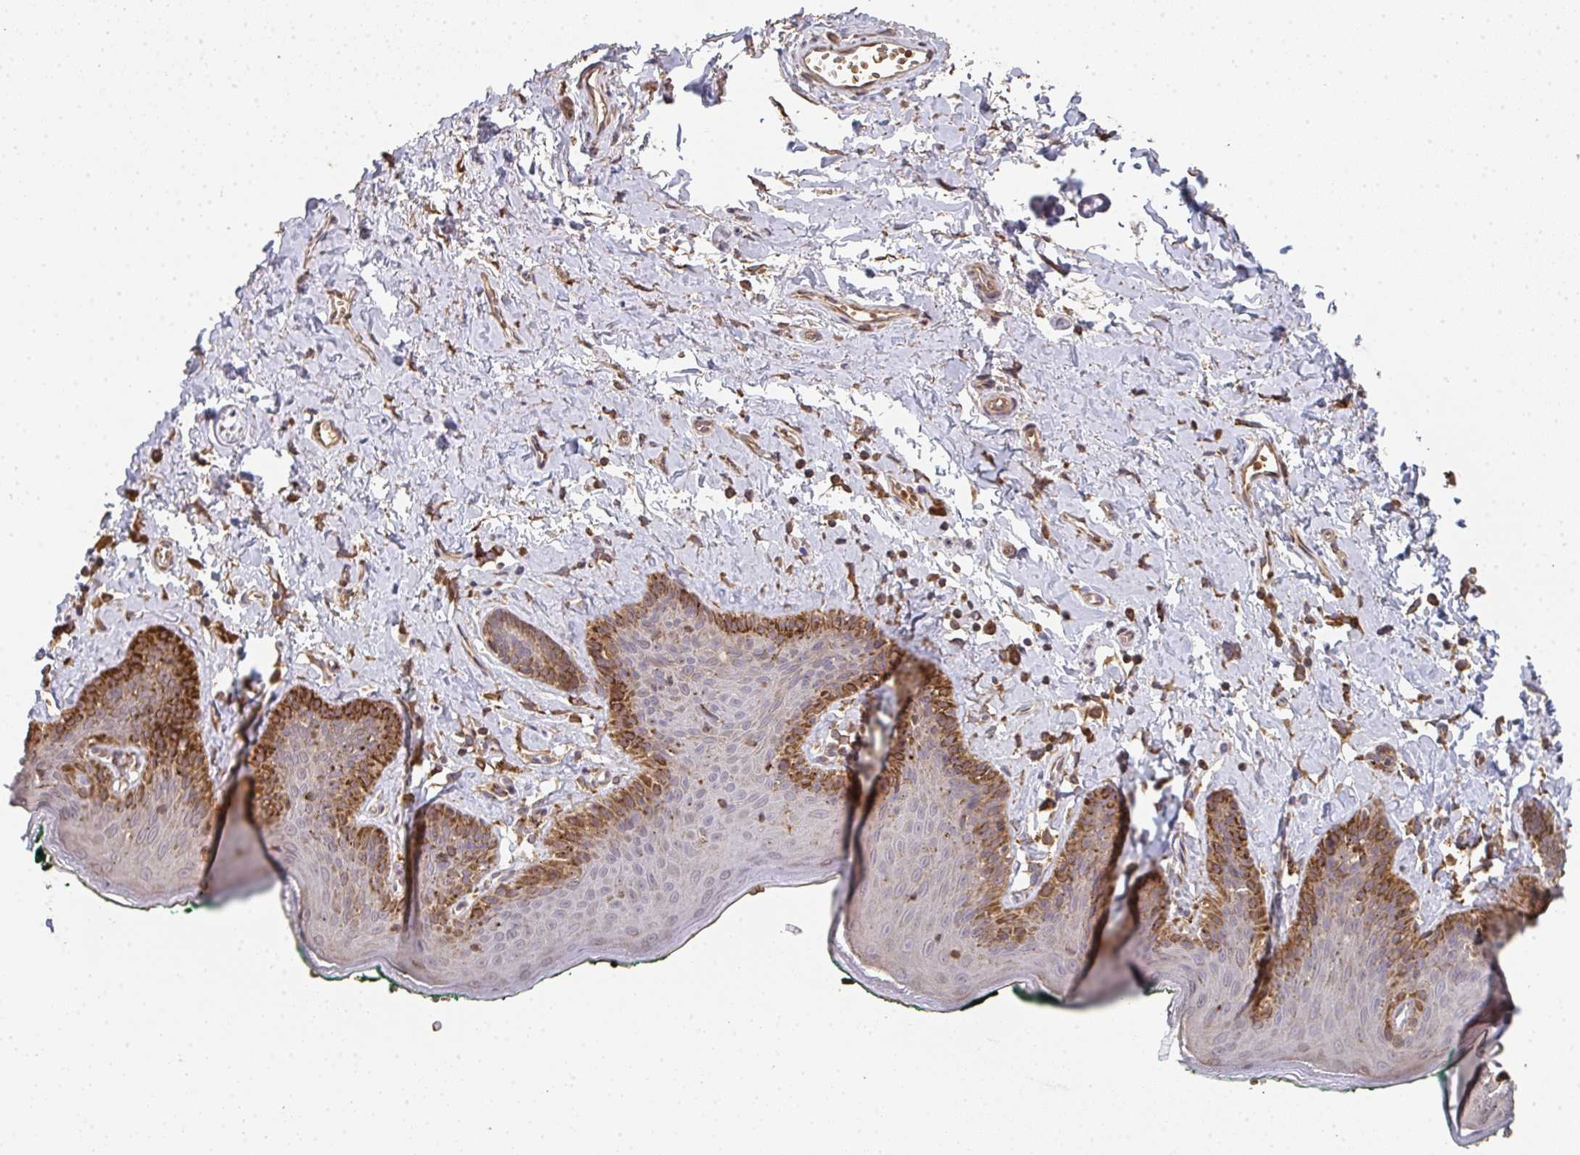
{"staining": {"intensity": "moderate", "quantity": "<25%", "location": "cytoplasmic/membranous"}, "tissue": "skin", "cell_type": "Epidermal cells", "image_type": "normal", "snomed": [{"axis": "morphology", "description": "Normal tissue, NOS"}, {"axis": "topography", "description": "Vulva"}, {"axis": "topography", "description": "Peripheral nerve tissue"}], "caption": "Epidermal cells show moderate cytoplasmic/membranous expression in approximately <25% of cells in benign skin.", "gene": "POLG", "patient": {"sex": "female", "age": 66}}